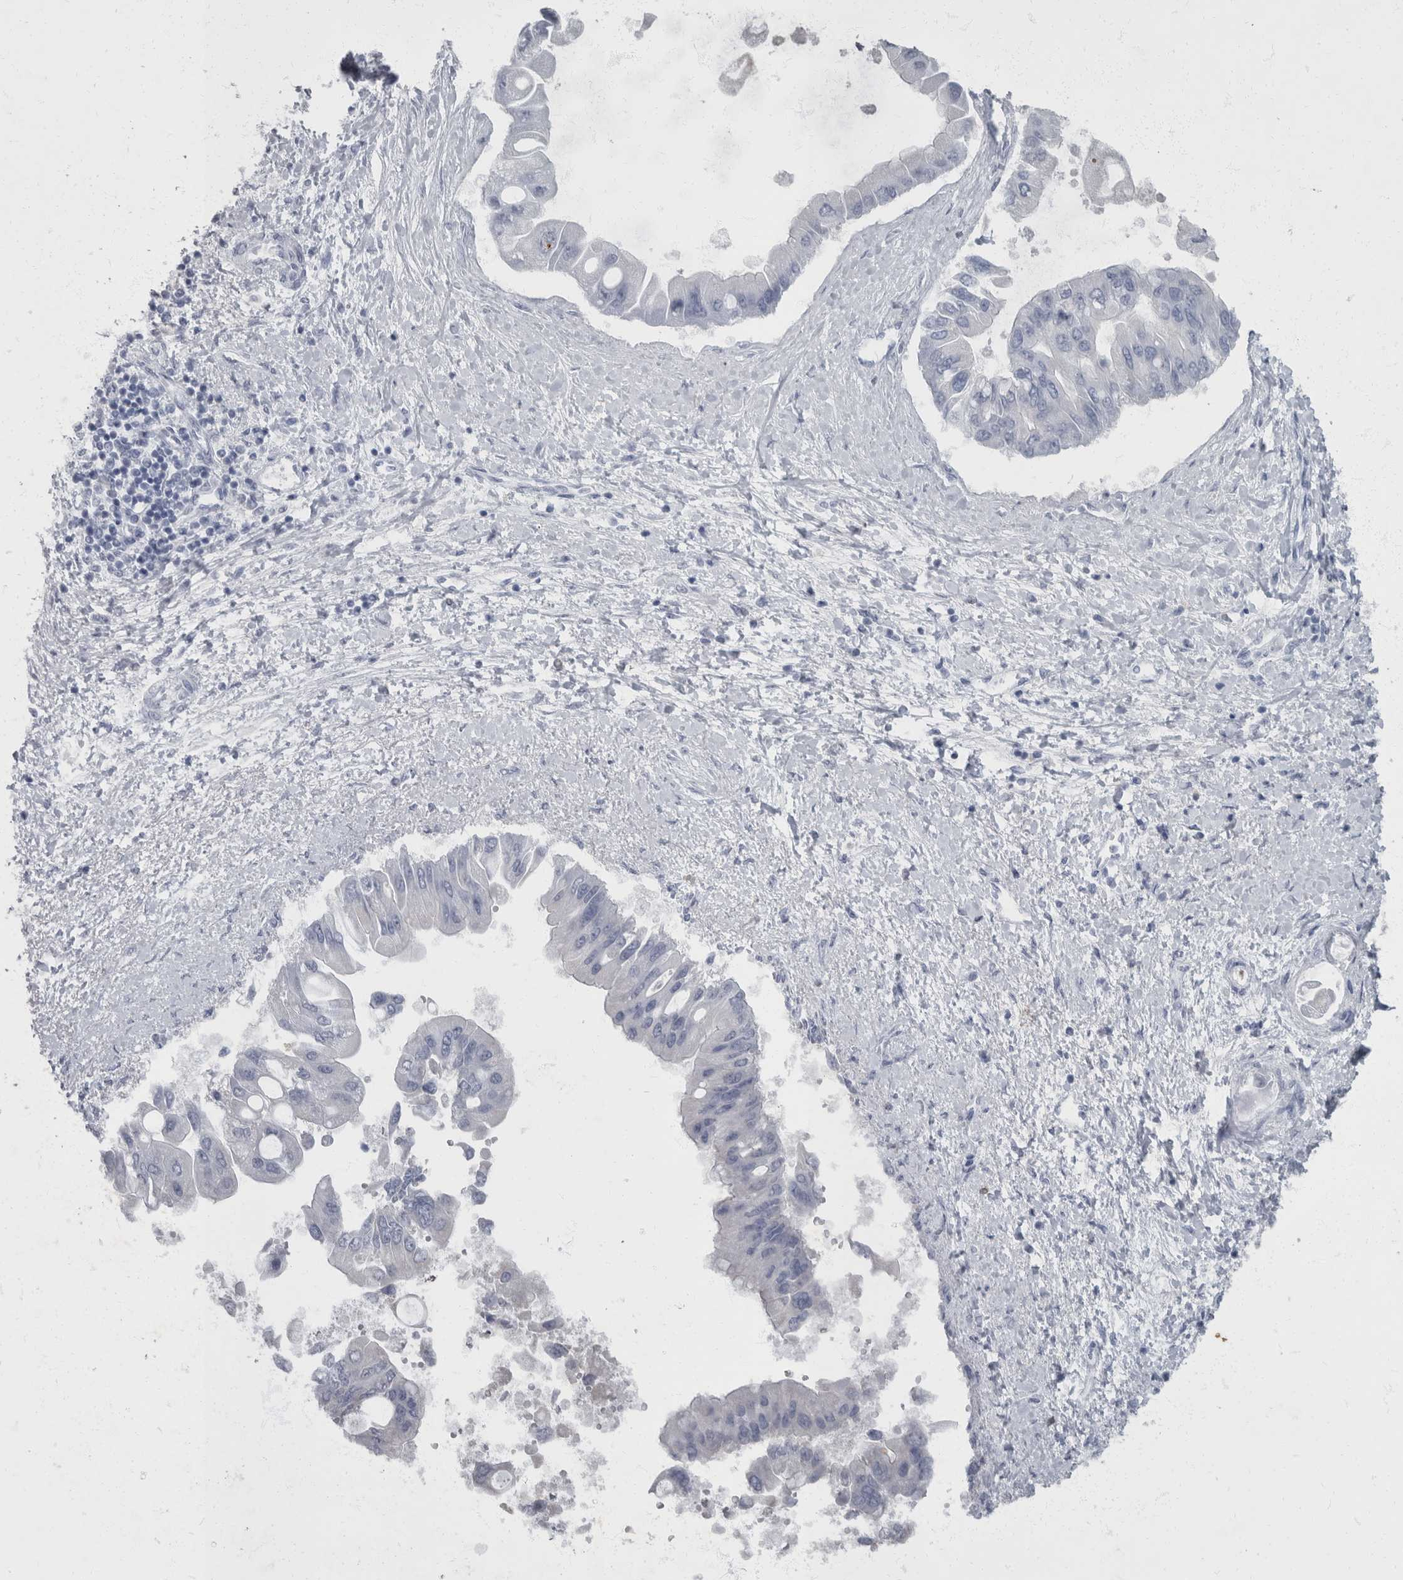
{"staining": {"intensity": "negative", "quantity": "none", "location": "none"}, "tissue": "liver cancer", "cell_type": "Tumor cells", "image_type": "cancer", "snomed": [{"axis": "morphology", "description": "Cholangiocarcinoma"}, {"axis": "topography", "description": "Liver"}], "caption": "Liver cancer (cholangiocarcinoma) was stained to show a protein in brown. There is no significant expression in tumor cells.", "gene": "PPP1R3C", "patient": {"sex": "male", "age": 50}}